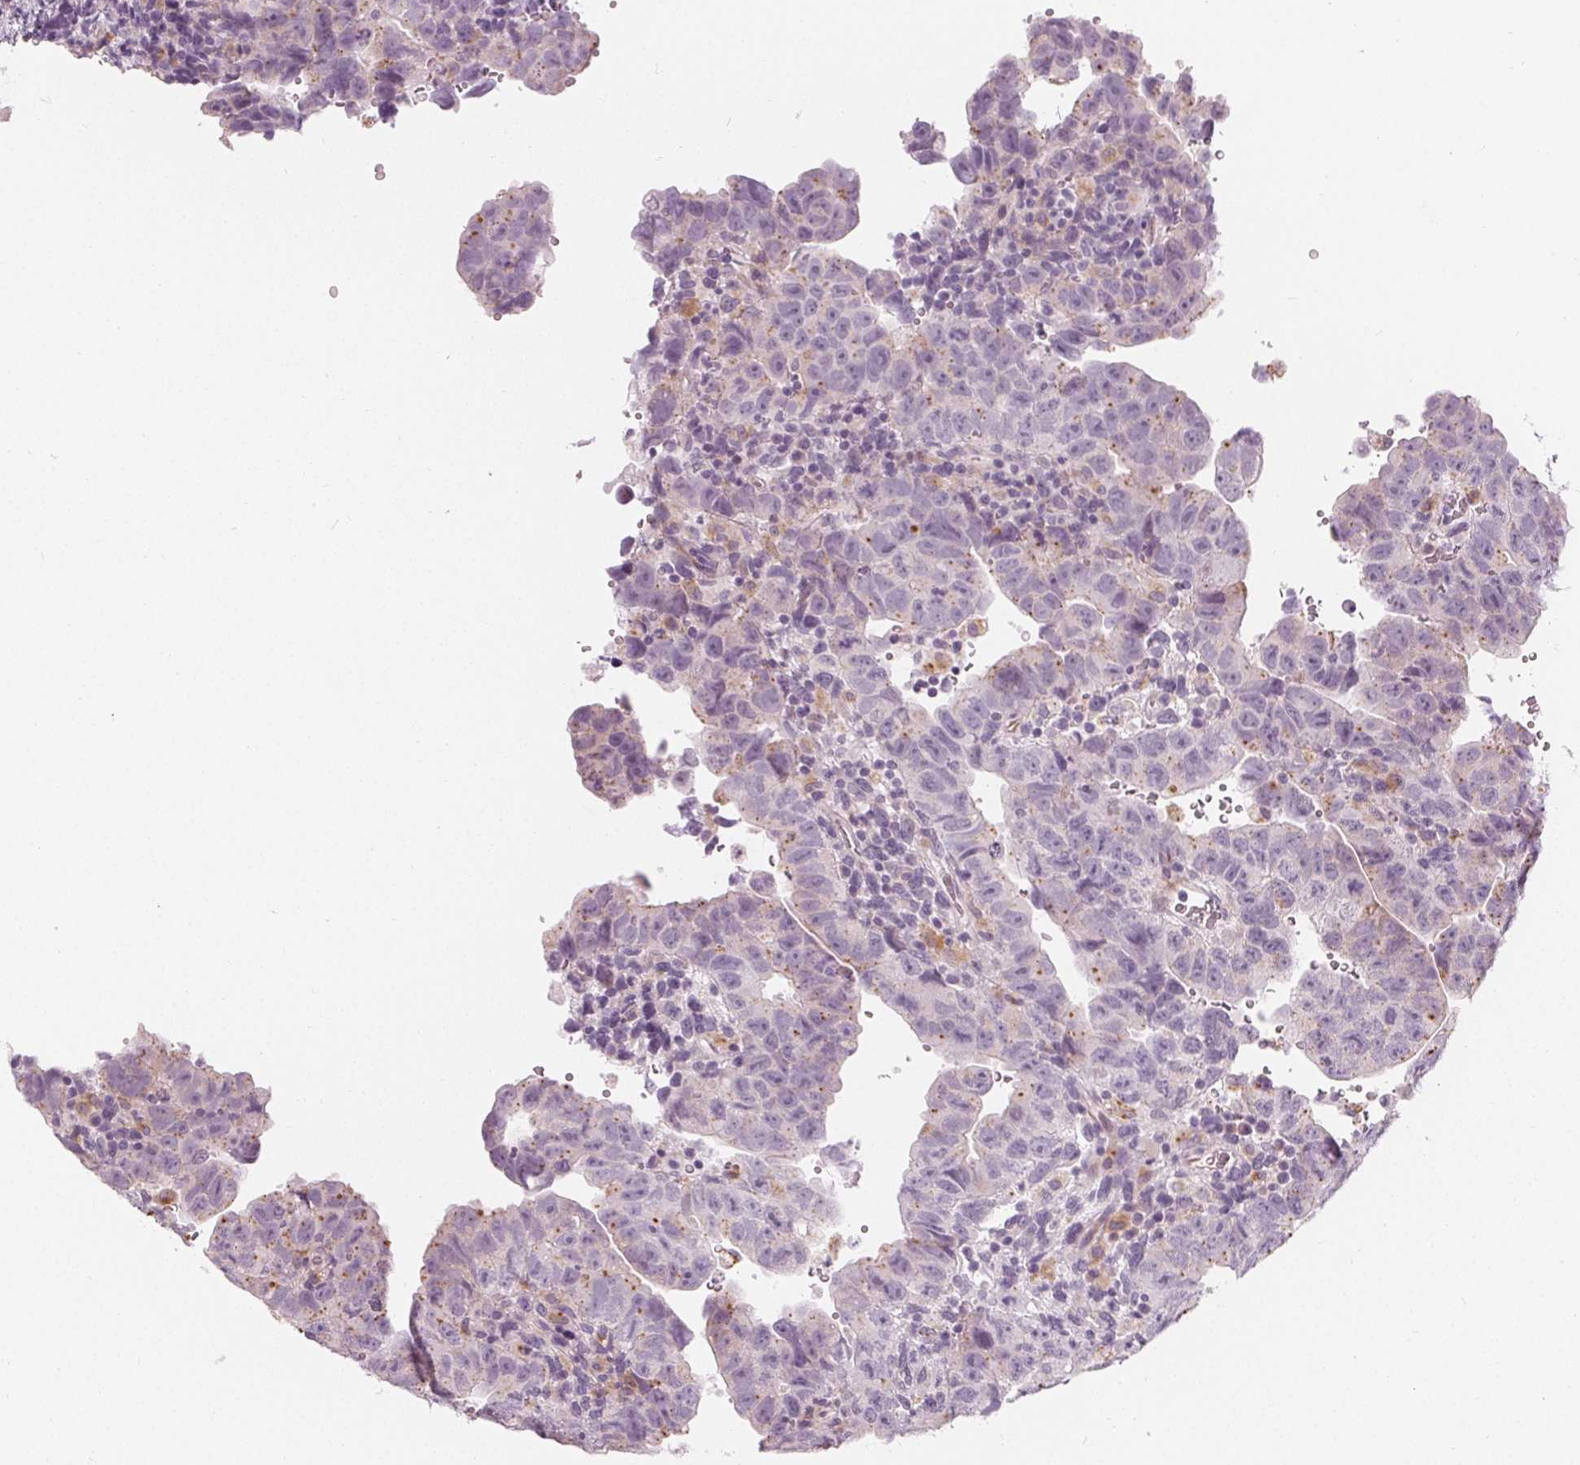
{"staining": {"intensity": "weak", "quantity": "<25%", "location": "cytoplasmic/membranous"}, "tissue": "testis cancer", "cell_type": "Tumor cells", "image_type": "cancer", "snomed": [{"axis": "morphology", "description": "Carcinoma, Embryonal, NOS"}, {"axis": "topography", "description": "Testis"}], "caption": "This micrograph is of testis cancer stained with immunohistochemistry to label a protein in brown with the nuclei are counter-stained blue. There is no staining in tumor cells. (DAB (3,3'-diaminobenzidine) immunohistochemistry visualized using brightfield microscopy, high magnification).", "gene": "HOPX", "patient": {"sex": "male", "age": 24}}